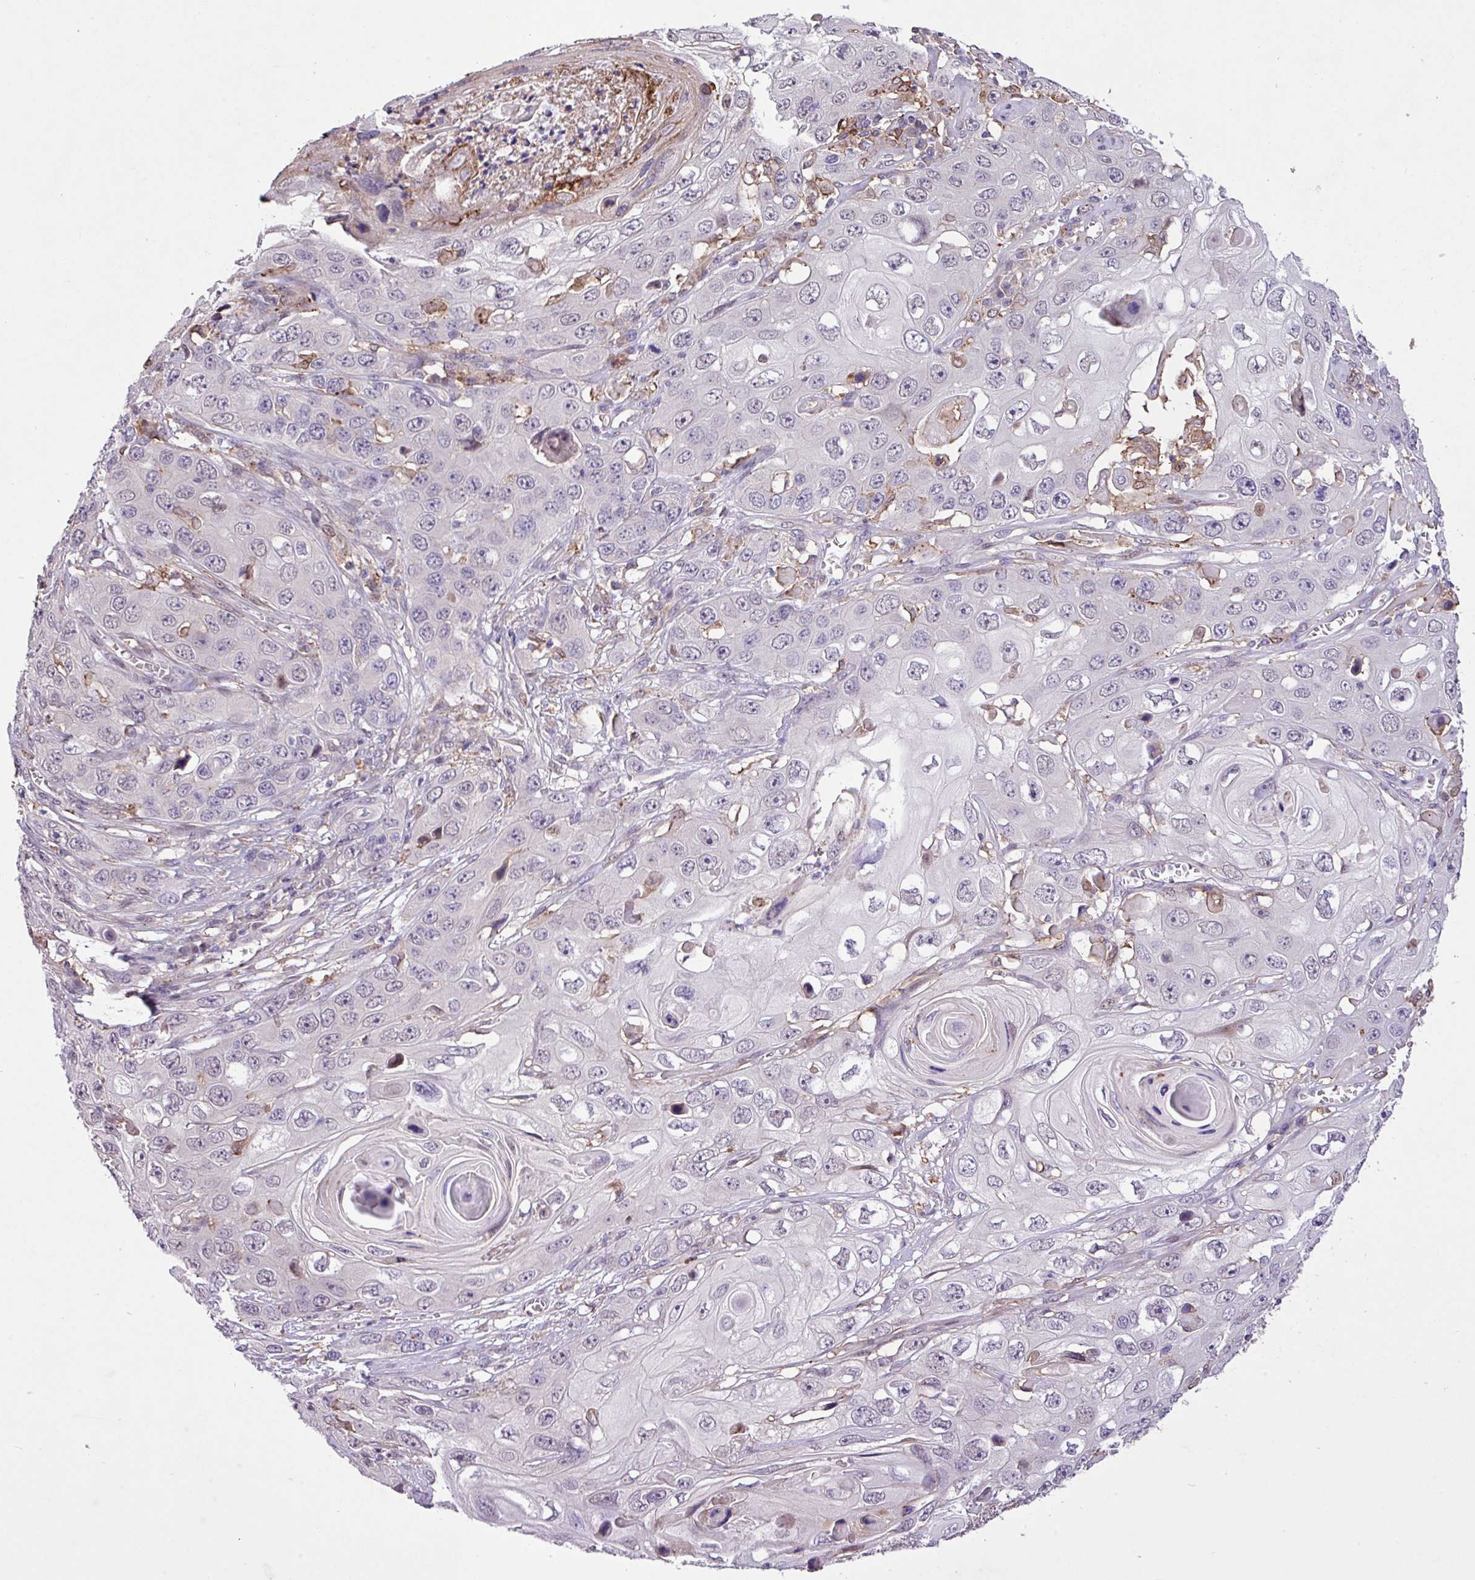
{"staining": {"intensity": "negative", "quantity": "none", "location": "none"}, "tissue": "skin cancer", "cell_type": "Tumor cells", "image_type": "cancer", "snomed": [{"axis": "morphology", "description": "Squamous cell carcinoma, NOS"}, {"axis": "topography", "description": "Skin"}], "caption": "Immunohistochemical staining of human skin cancer (squamous cell carcinoma) demonstrates no significant staining in tumor cells.", "gene": "RPP25L", "patient": {"sex": "male", "age": 55}}